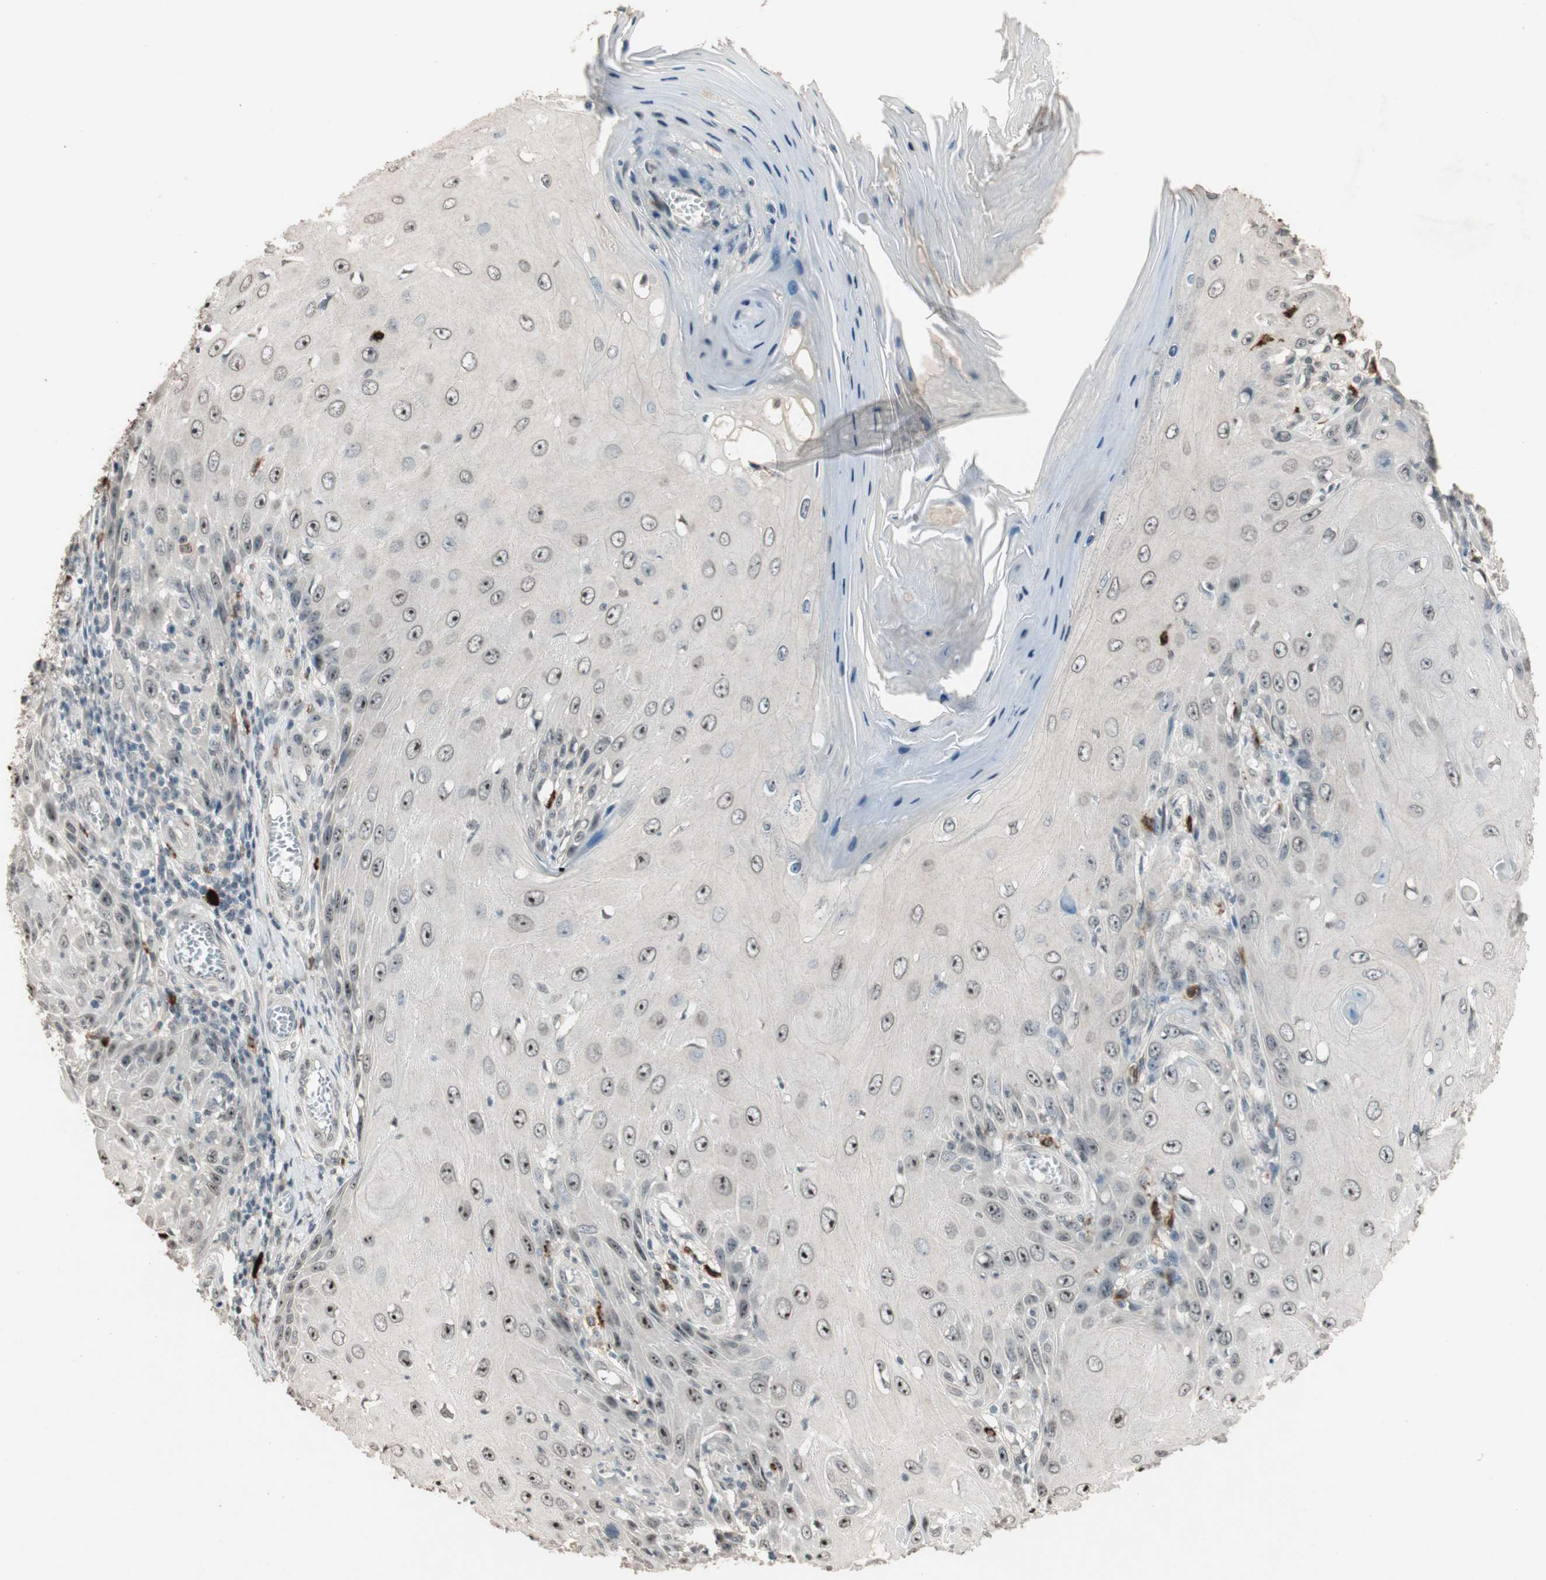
{"staining": {"intensity": "moderate", "quantity": ">75%", "location": "nuclear"}, "tissue": "skin cancer", "cell_type": "Tumor cells", "image_type": "cancer", "snomed": [{"axis": "morphology", "description": "Squamous cell carcinoma, NOS"}, {"axis": "topography", "description": "Skin"}], "caption": "Approximately >75% of tumor cells in human skin cancer (squamous cell carcinoma) exhibit moderate nuclear protein expression as visualized by brown immunohistochemical staining.", "gene": "ETV4", "patient": {"sex": "female", "age": 73}}